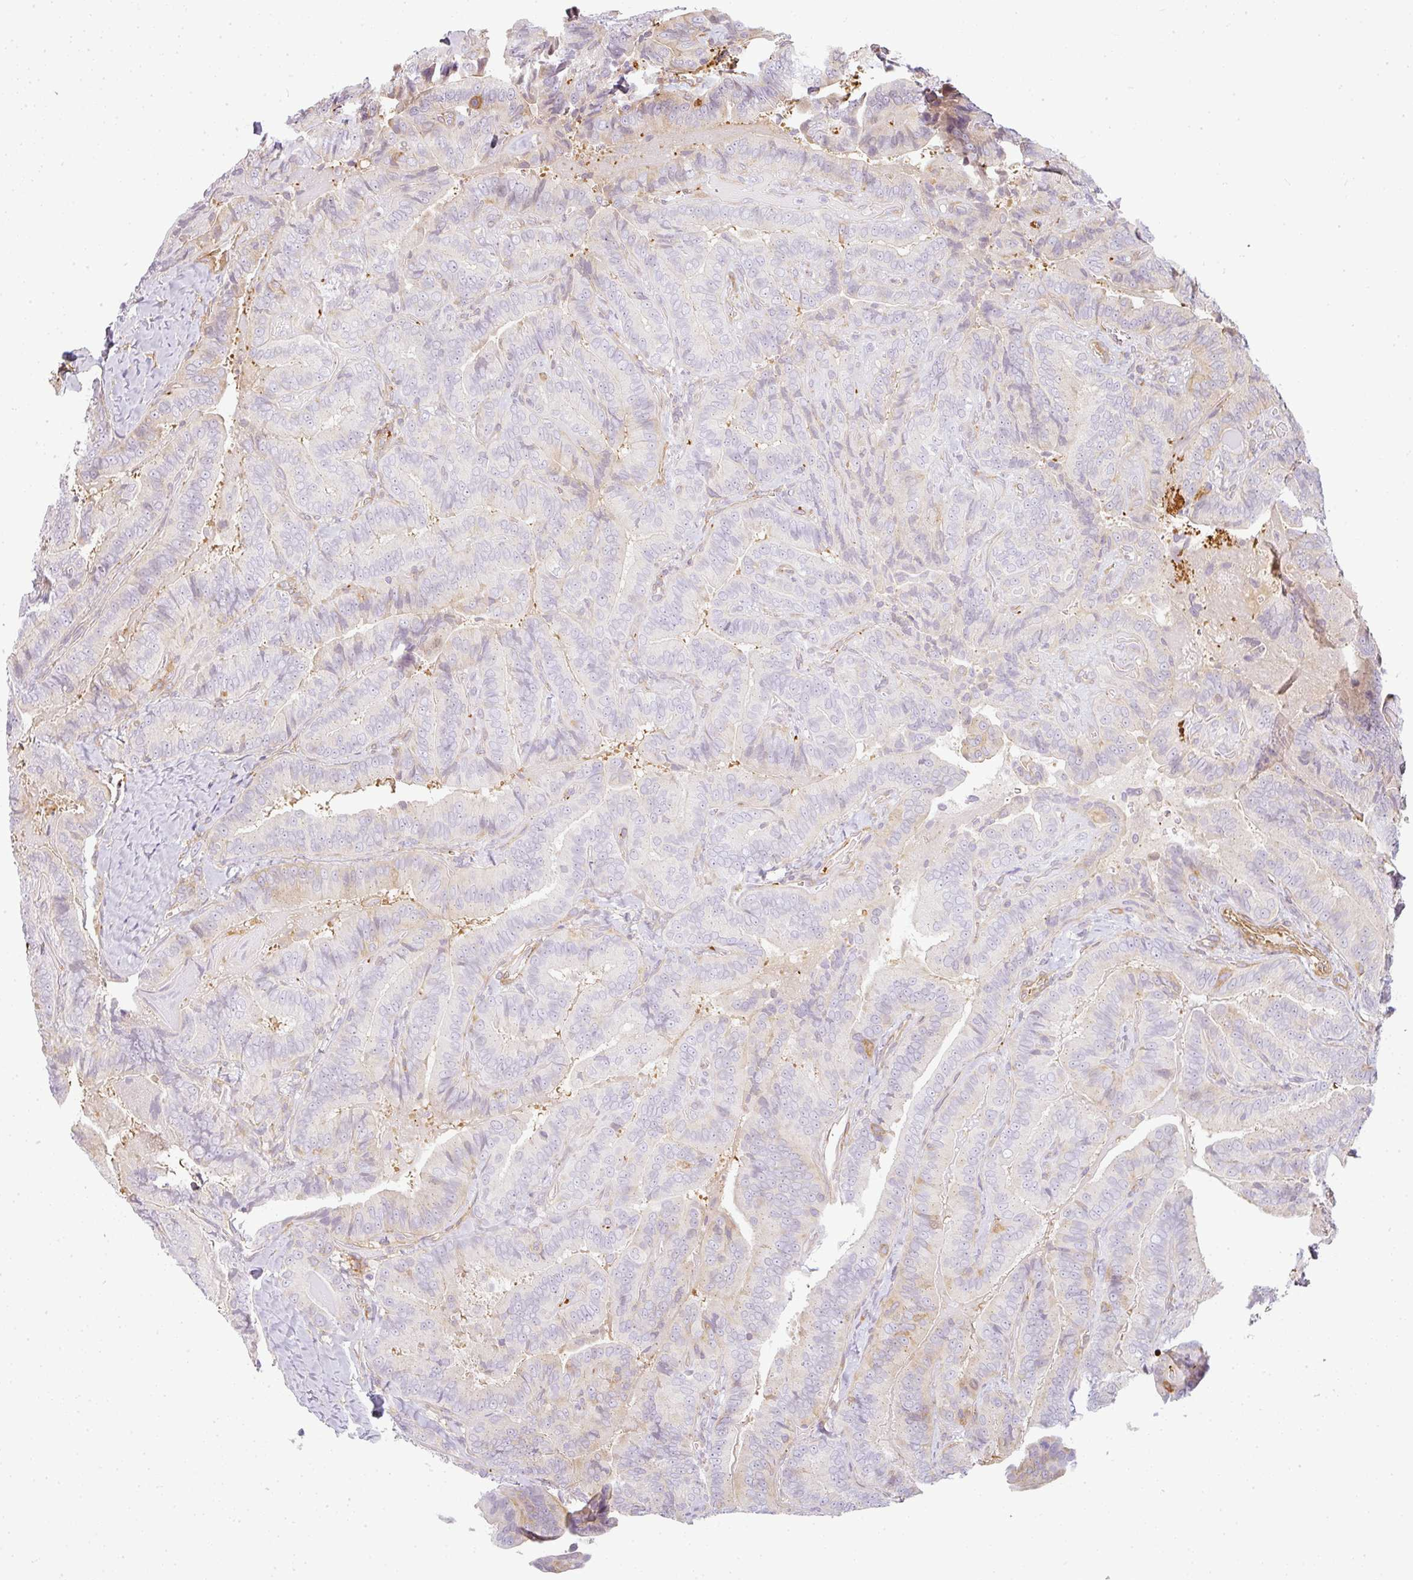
{"staining": {"intensity": "negative", "quantity": "none", "location": "none"}, "tissue": "thyroid cancer", "cell_type": "Tumor cells", "image_type": "cancer", "snomed": [{"axis": "morphology", "description": "Papillary adenocarcinoma, NOS"}, {"axis": "topography", "description": "Thyroid gland"}], "caption": "Immunohistochemistry (IHC) image of human thyroid papillary adenocarcinoma stained for a protein (brown), which demonstrates no expression in tumor cells. (Stains: DAB immunohistochemistry with hematoxylin counter stain, Microscopy: brightfield microscopy at high magnification).", "gene": "SULF1", "patient": {"sex": "male", "age": 61}}